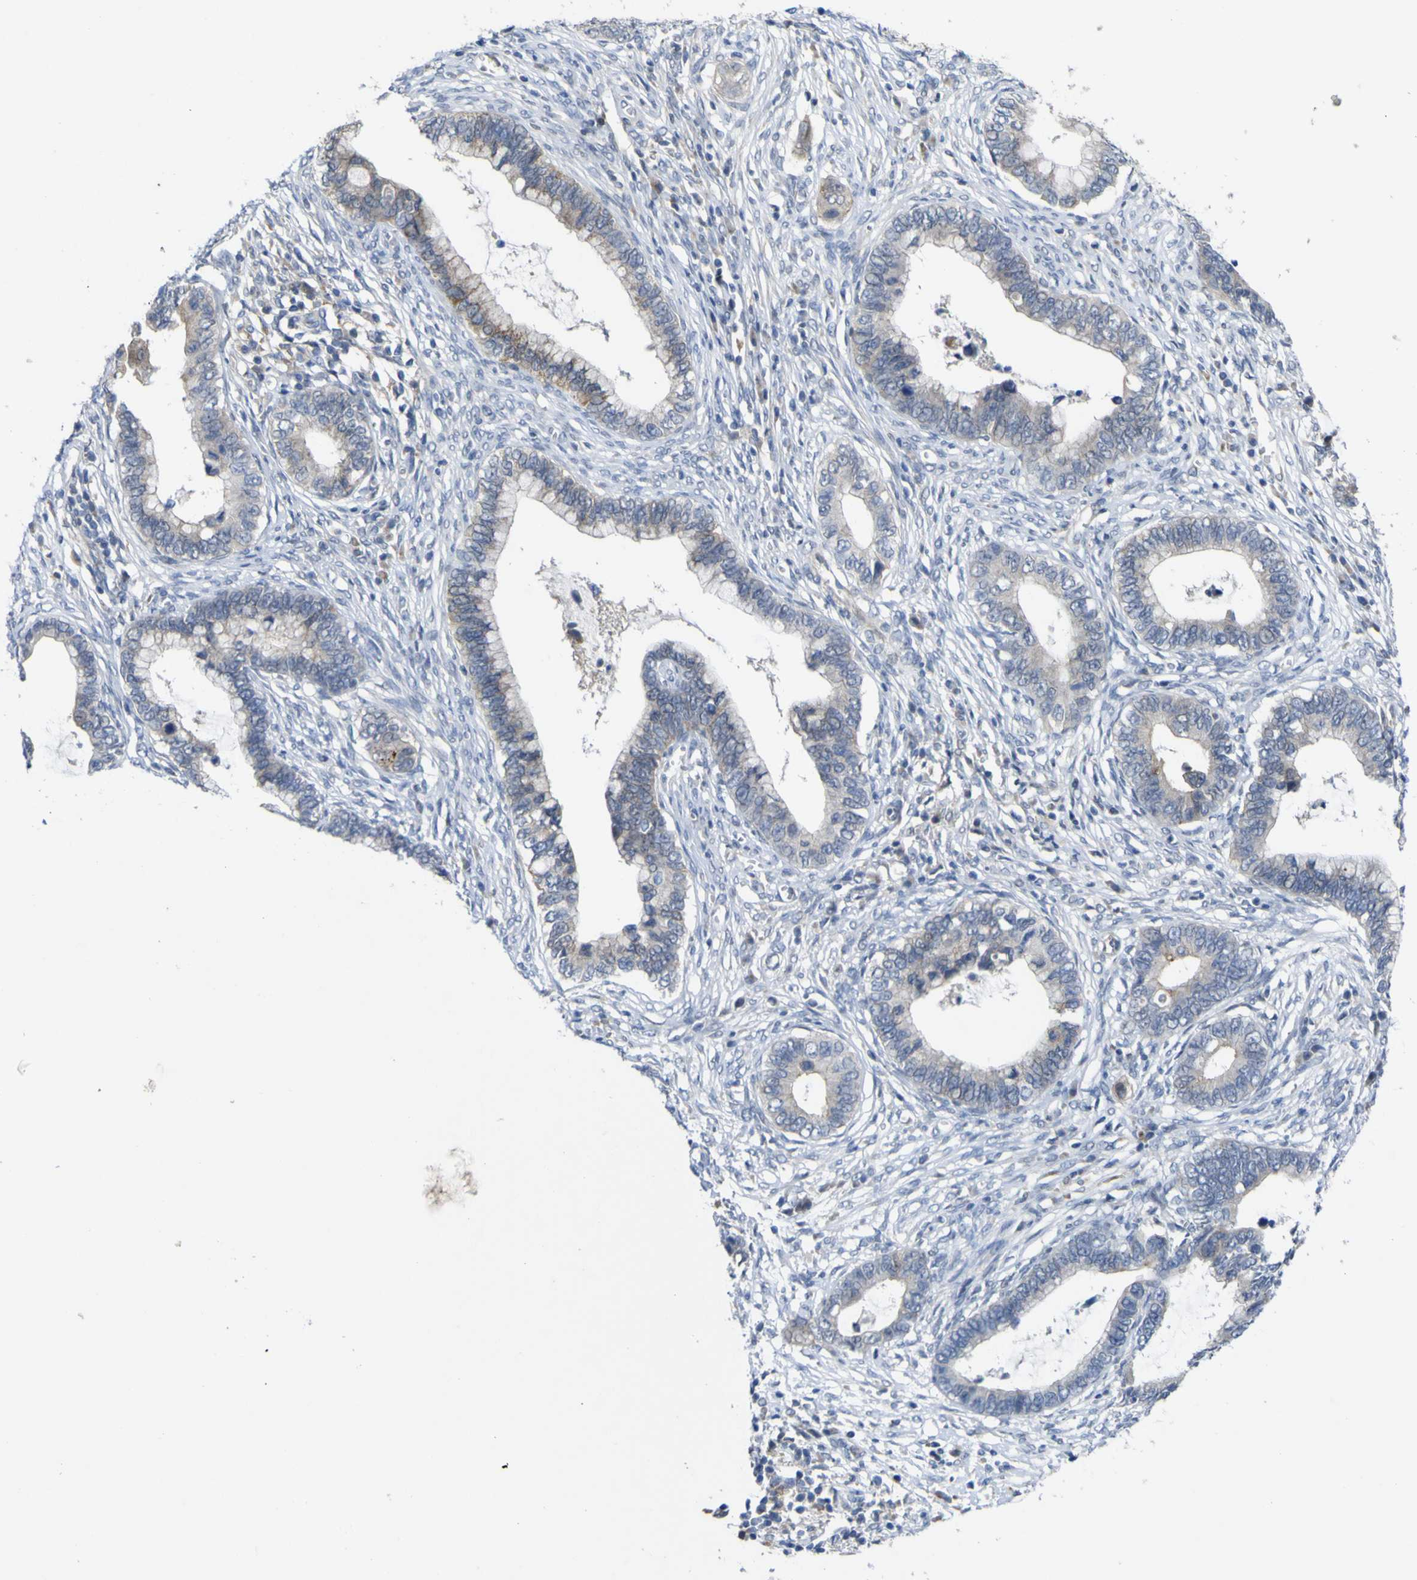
{"staining": {"intensity": "weak", "quantity": ">75%", "location": "cytoplasmic/membranous"}, "tissue": "cervical cancer", "cell_type": "Tumor cells", "image_type": "cancer", "snomed": [{"axis": "morphology", "description": "Adenocarcinoma, NOS"}, {"axis": "topography", "description": "Cervix"}], "caption": "DAB immunohistochemical staining of cervical adenocarcinoma displays weak cytoplasmic/membranous protein positivity in approximately >75% of tumor cells.", "gene": "NAV1", "patient": {"sex": "female", "age": 44}}